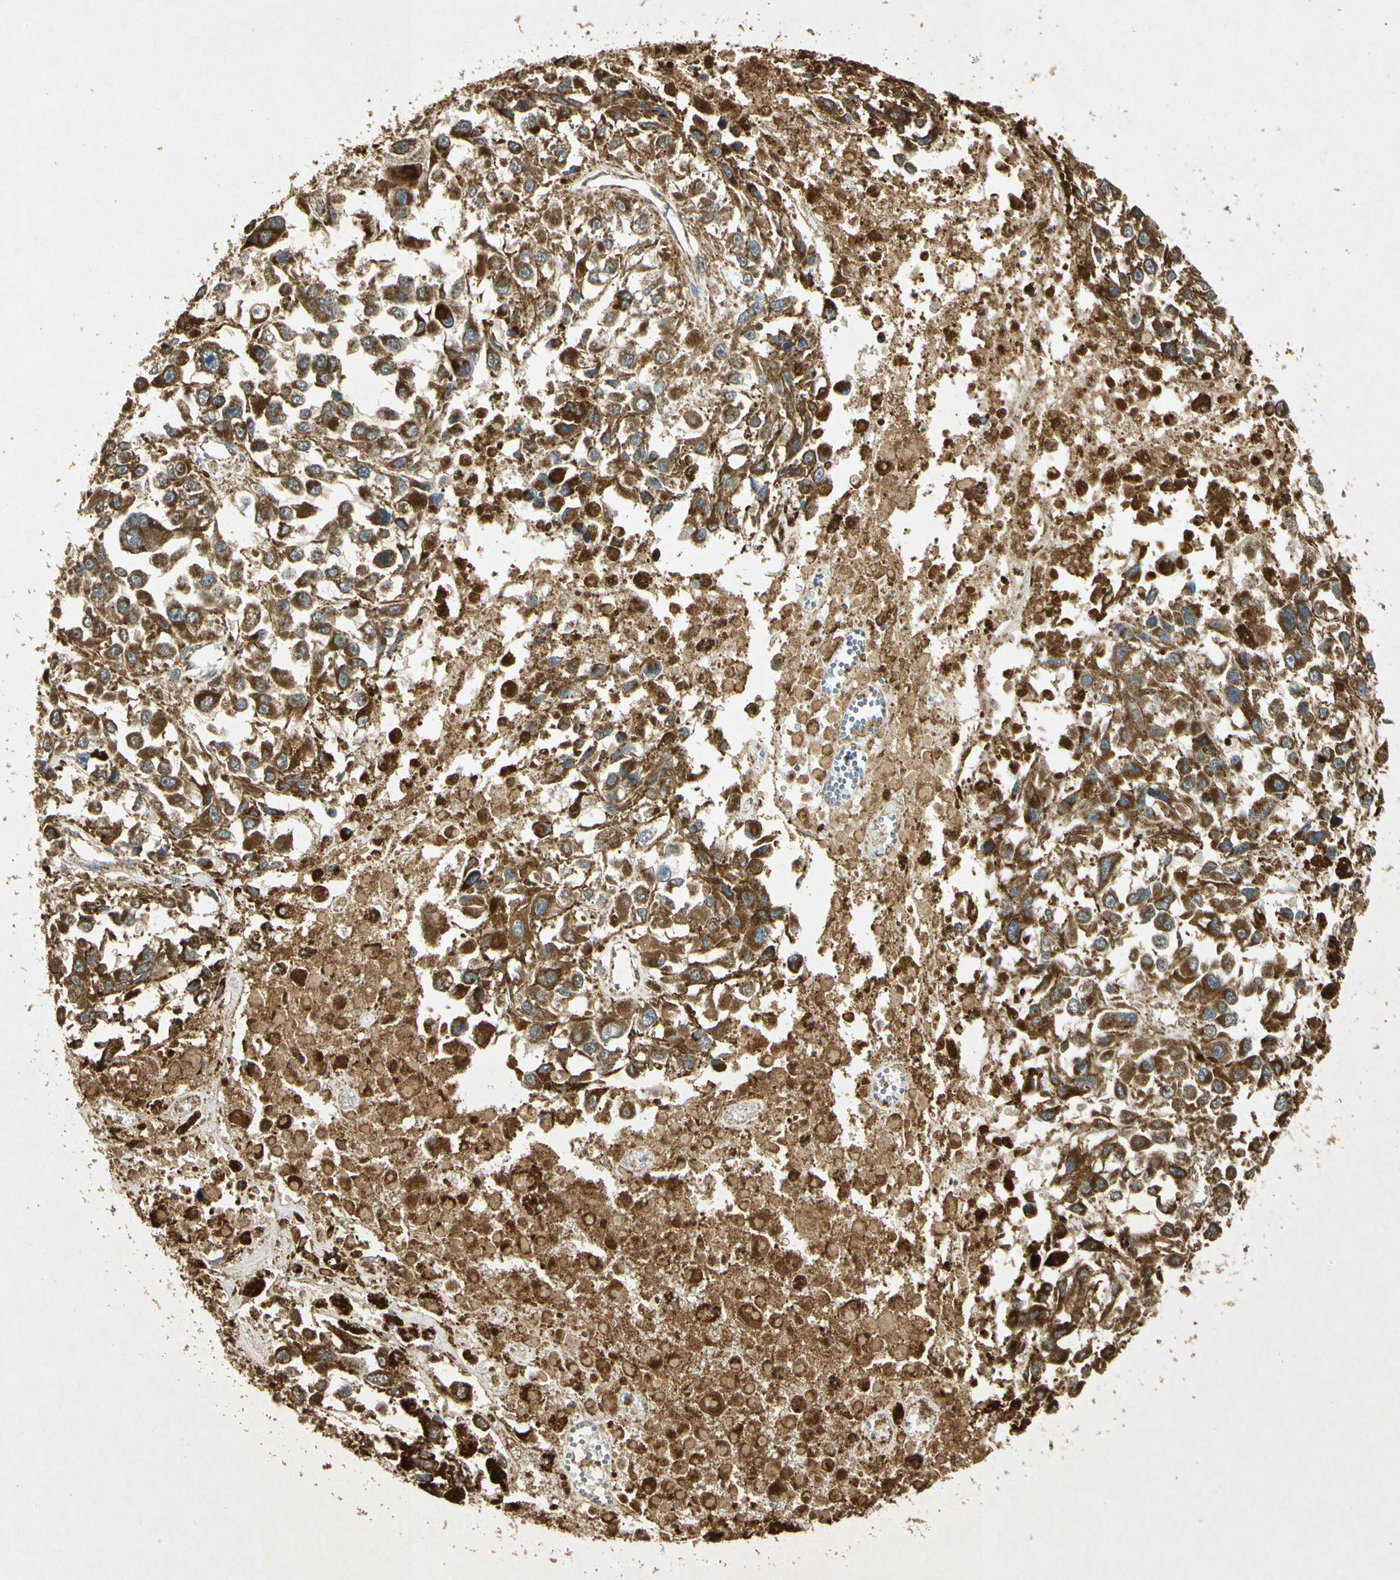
{"staining": {"intensity": "strong", "quantity": ">75%", "location": "cytoplasmic/membranous"}, "tissue": "melanoma", "cell_type": "Tumor cells", "image_type": "cancer", "snomed": [{"axis": "morphology", "description": "Malignant melanoma, Metastatic site"}, {"axis": "topography", "description": "Lymph node"}], "caption": "Immunohistochemical staining of human malignant melanoma (metastatic site) demonstrates strong cytoplasmic/membranous protein staining in about >75% of tumor cells.", "gene": "PRDX3", "patient": {"sex": "male", "age": 59}}